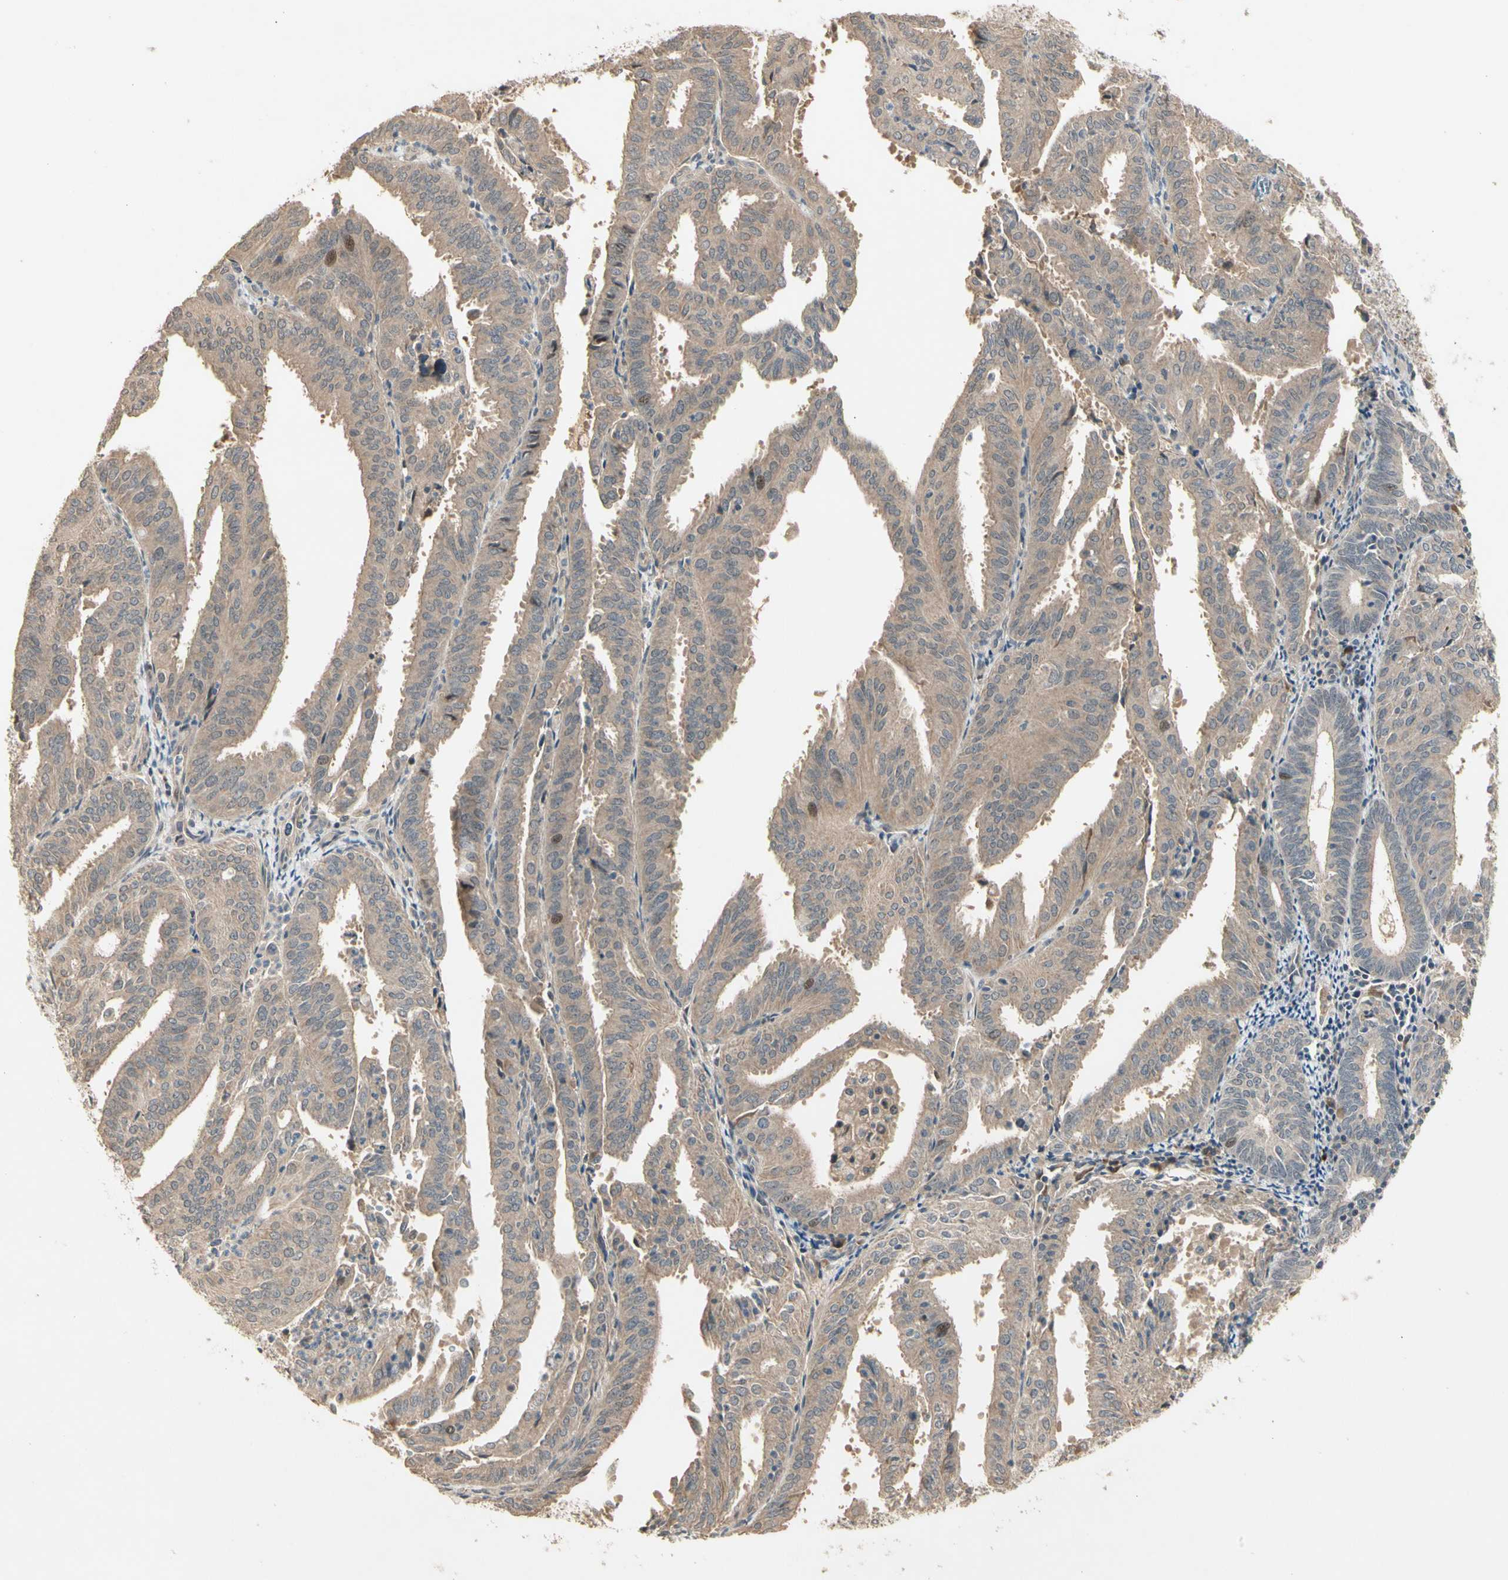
{"staining": {"intensity": "weak", "quantity": ">75%", "location": "cytoplasmic/membranous"}, "tissue": "endometrial cancer", "cell_type": "Tumor cells", "image_type": "cancer", "snomed": [{"axis": "morphology", "description": "Adenocarcinoma, NOS"}, {"axis": "topography", "description": "Uterus"}], "caption": "DAB immunohistochemical staining of endometrial adenocarcinoma reveals weak cytoplasmic/membranous protein positivity in approximately >75% of tumor cells.", "gene": "ATG4C", "patient": {"sex": "female", "age": 60}}